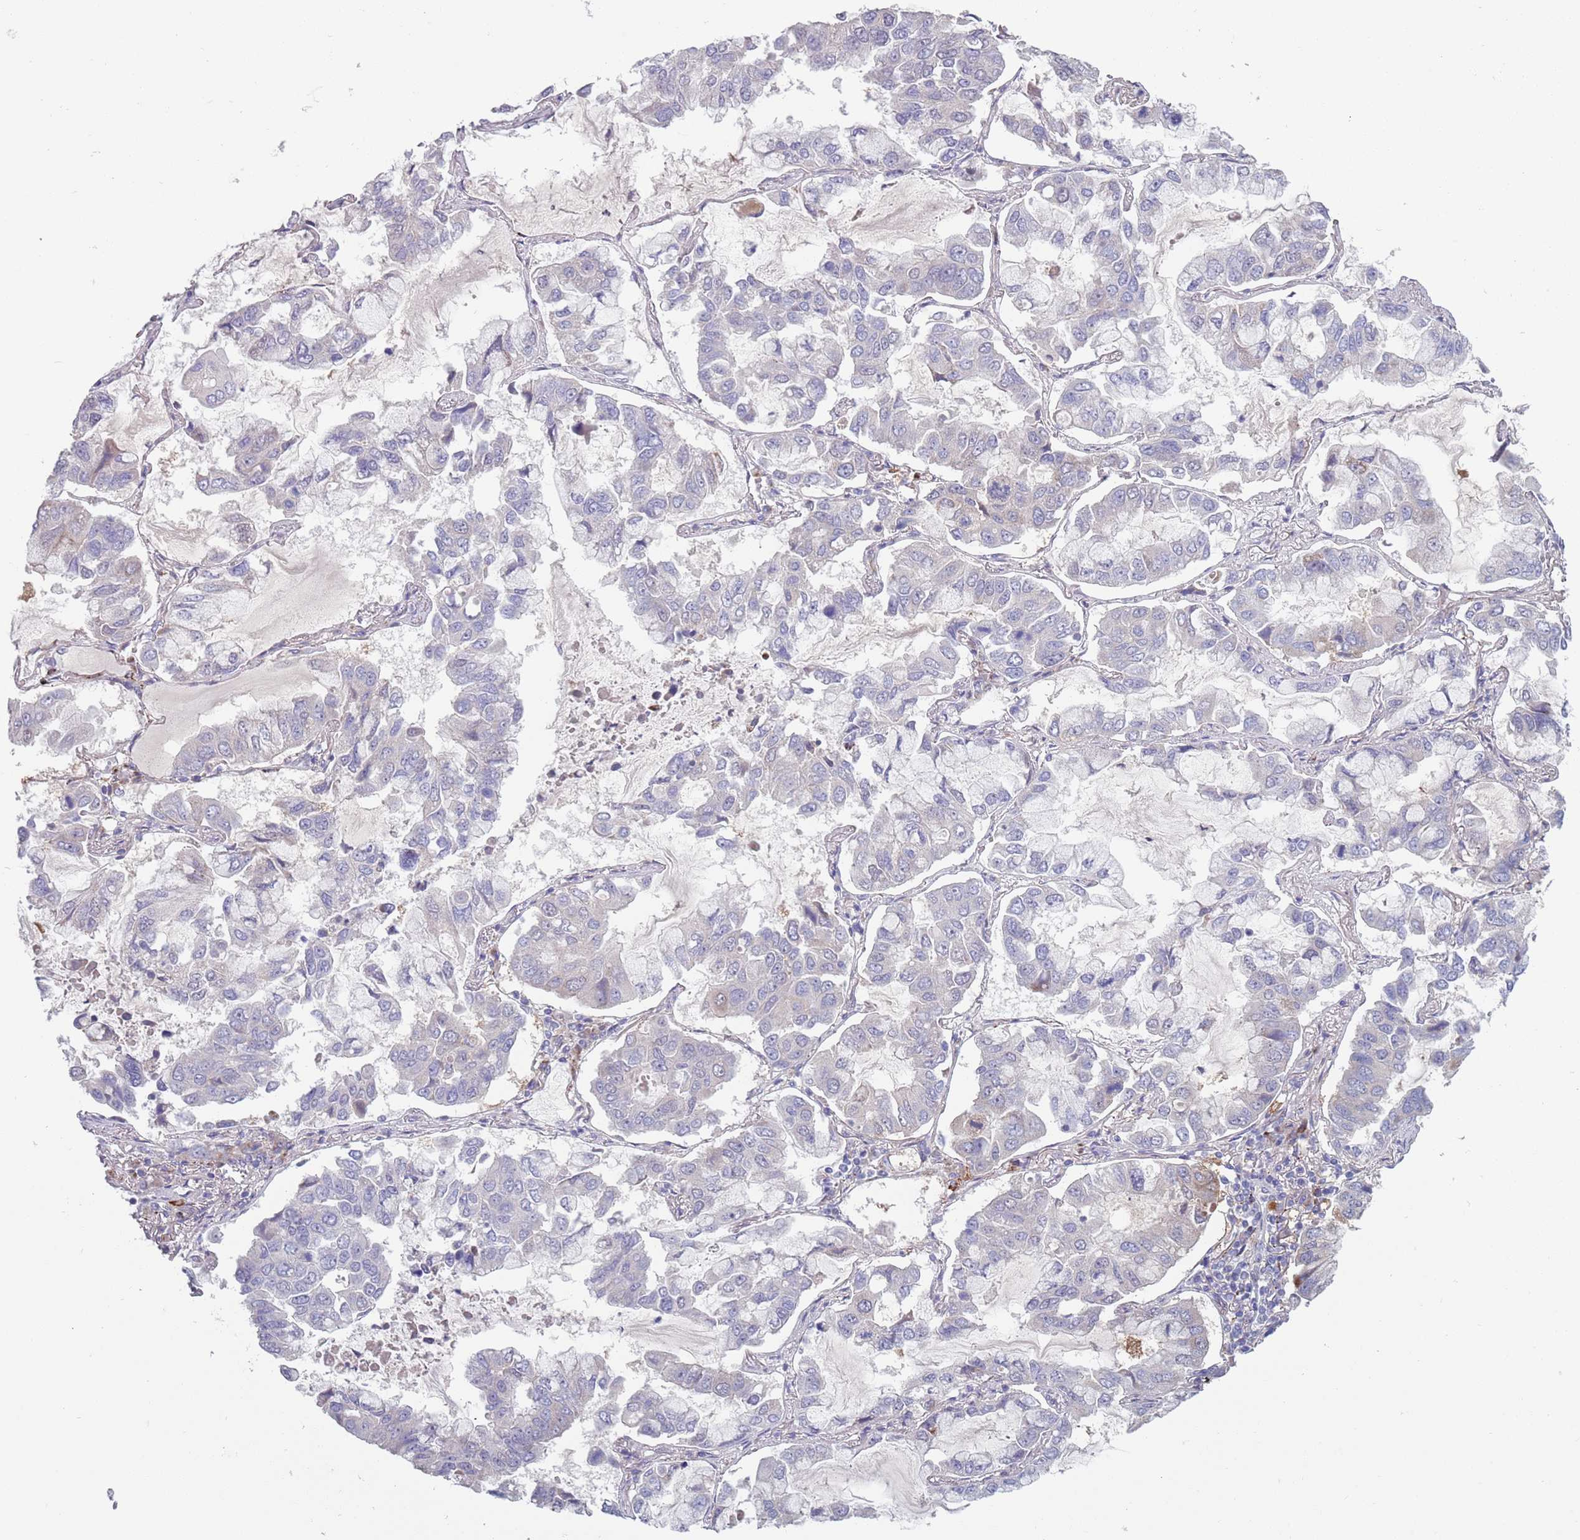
{"staining": {"intensity": "negative", "quantity": "none", "location": "none"}, "tissue": "lung cancer", "cell_type": "Tumor cells", "image_type": "cancer", "snomed": [{"axis": "morphology", "description": "Adenocarcinoma, NOS"}, {"axis": "topography", "description": "Lung"}], "caption": "DAB immunohistochemical staining of lung cancer (adenocarcinoma) demonstrates no significant expression in tumor cells.", "gene": "TYW1", "patient": {"sex": "male", "age": 64}}